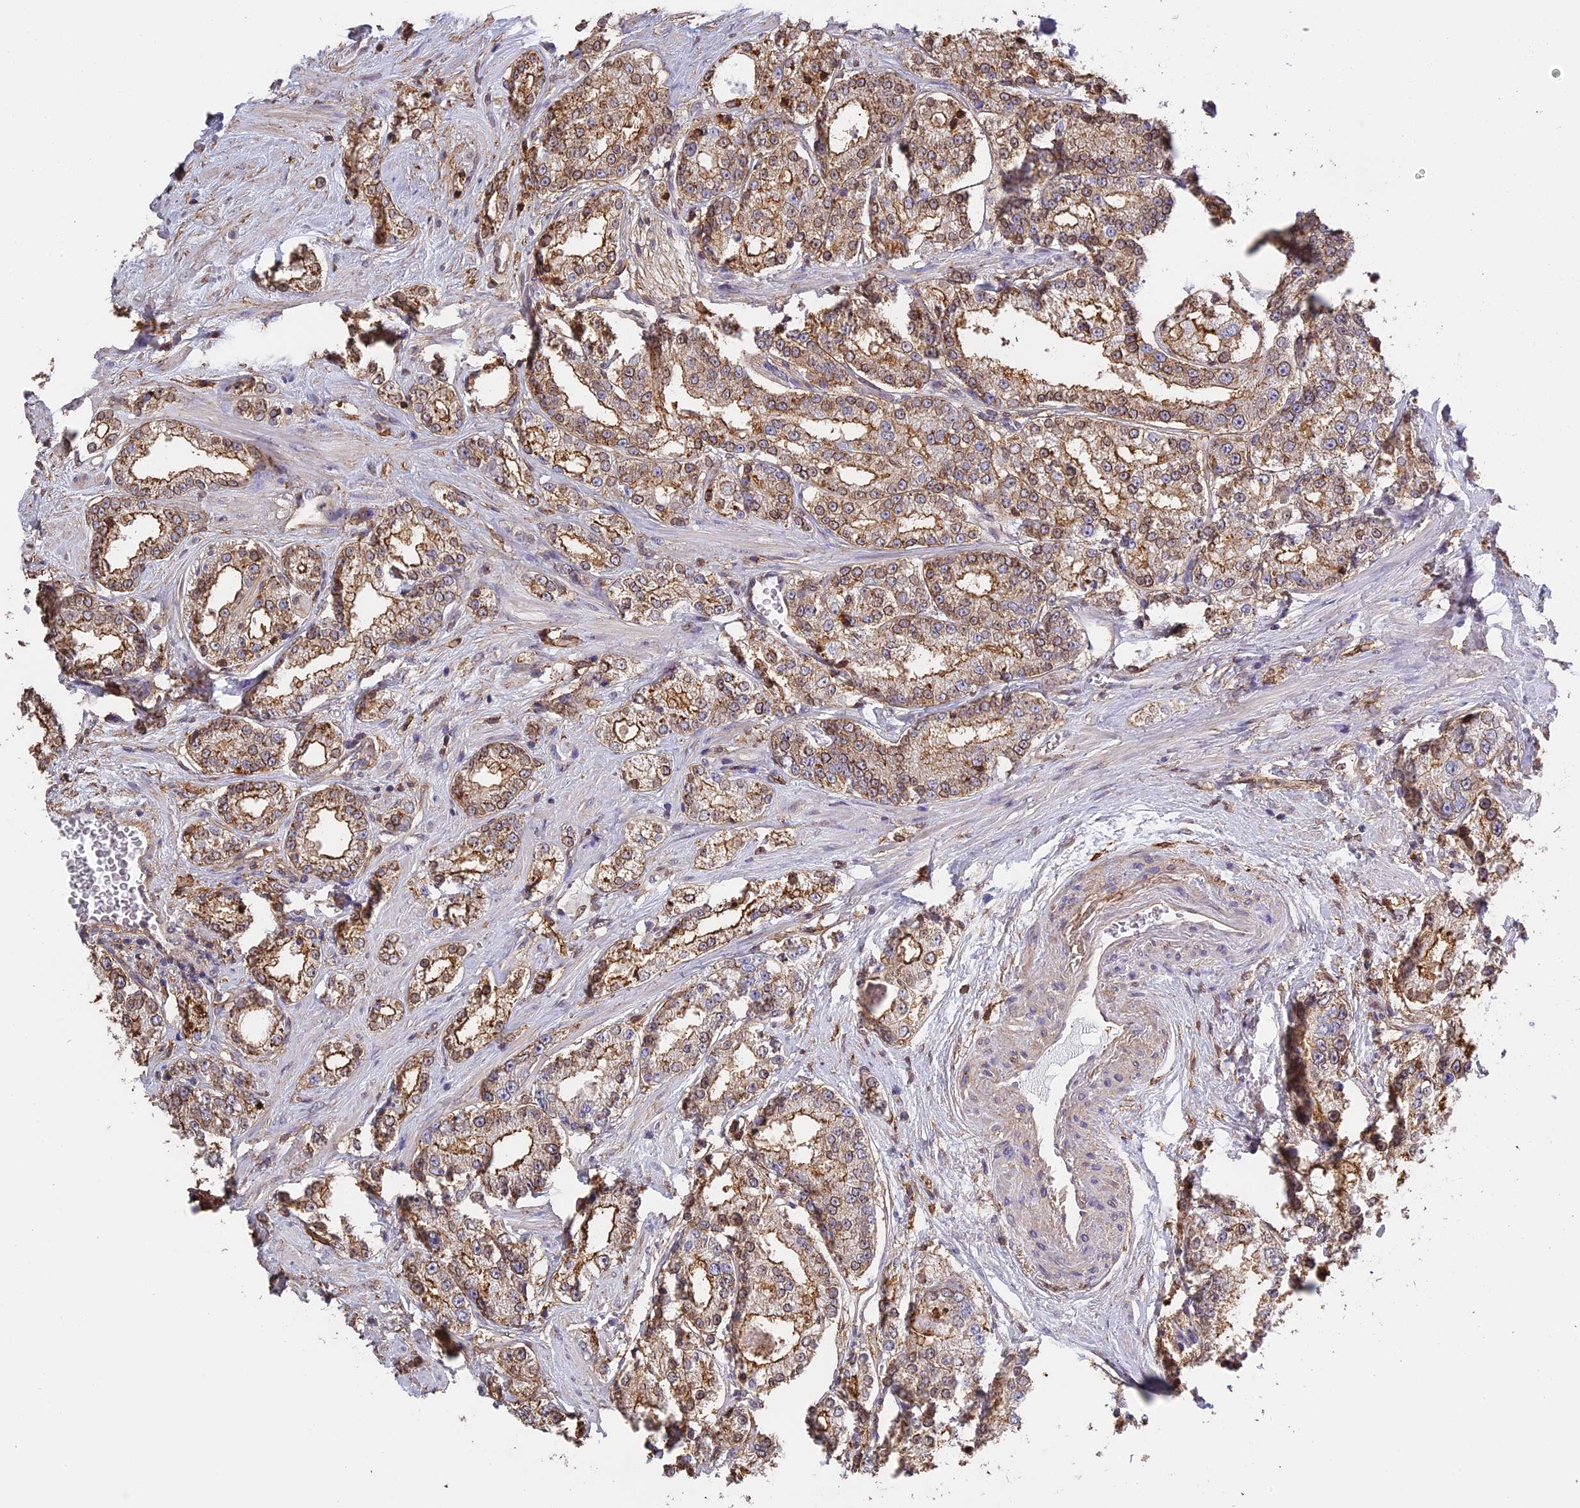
{"staining": {"intensity": "moderate", "quantity": "25%-75%", "location": "cytoplasmic/membranous"}, "tissue": "prostate cancer", "cell_type": "Tumor cells", "image_type": "cancer", "snomed": [{"axis": "morphology", "description": "Normal tissue, NOS"}, {"axis": "morphology", "description": "Adenocarcinoma, High grade"}, {"axis": "topography", "description": "Prostate"}], "caption": "Human prostate cancer (adenocarcinoma (high-grade)) stained with a protein marker reveals moderate staining in tumor cells.", "gene": "TMEM255B", "patient": {"sex": "male", "age": 83}}